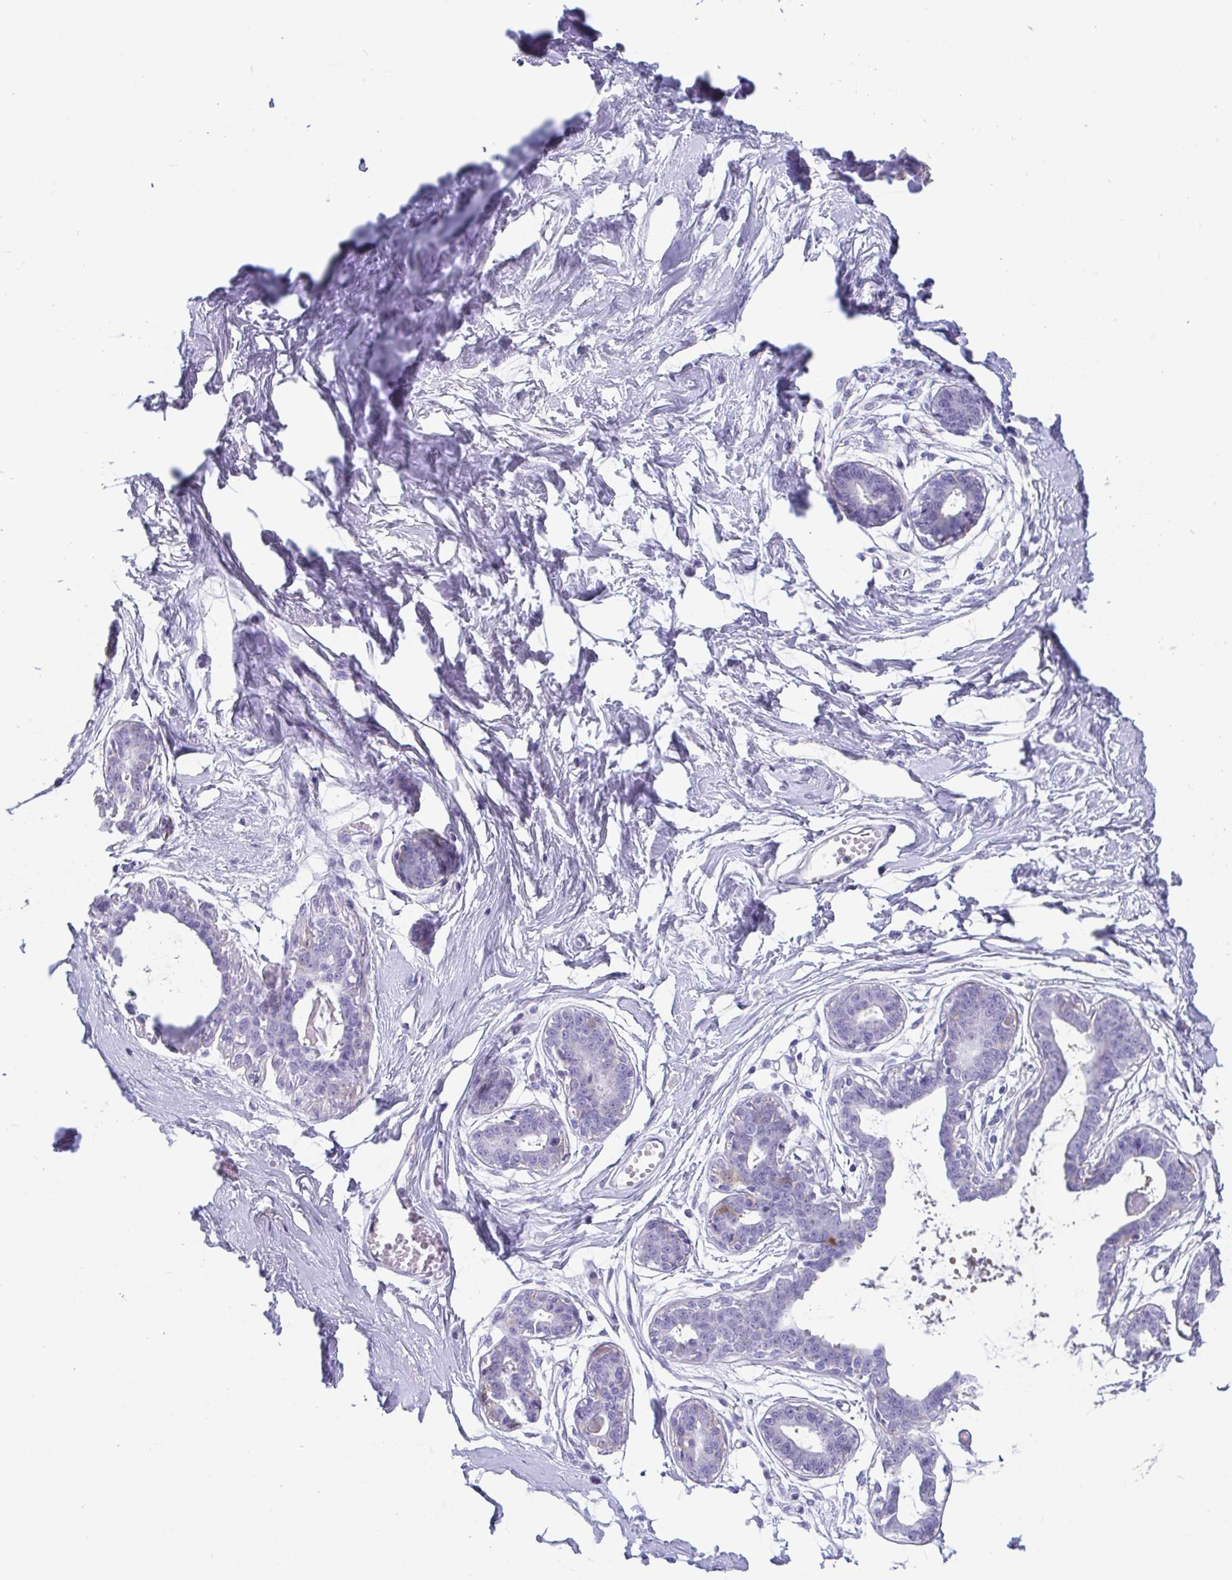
{"staining": {"intensity": "negative", "quantity": "none", "location": "none"}, "tissue": "breast", "cell_type": "Adipocytes", "image_type": "normal", "snomed": [{"axis": "morphology", "description": "Normal tissue, NOS"}, {"axis": "topography", "description": "Breast"}], "caption": "High power microscopy image of an IHC histopathology image of unremarkable breast, revealing no significant staining in adipocytes.", "gene": "SCGN", "patient": {"sex": "female", "age": 45}}